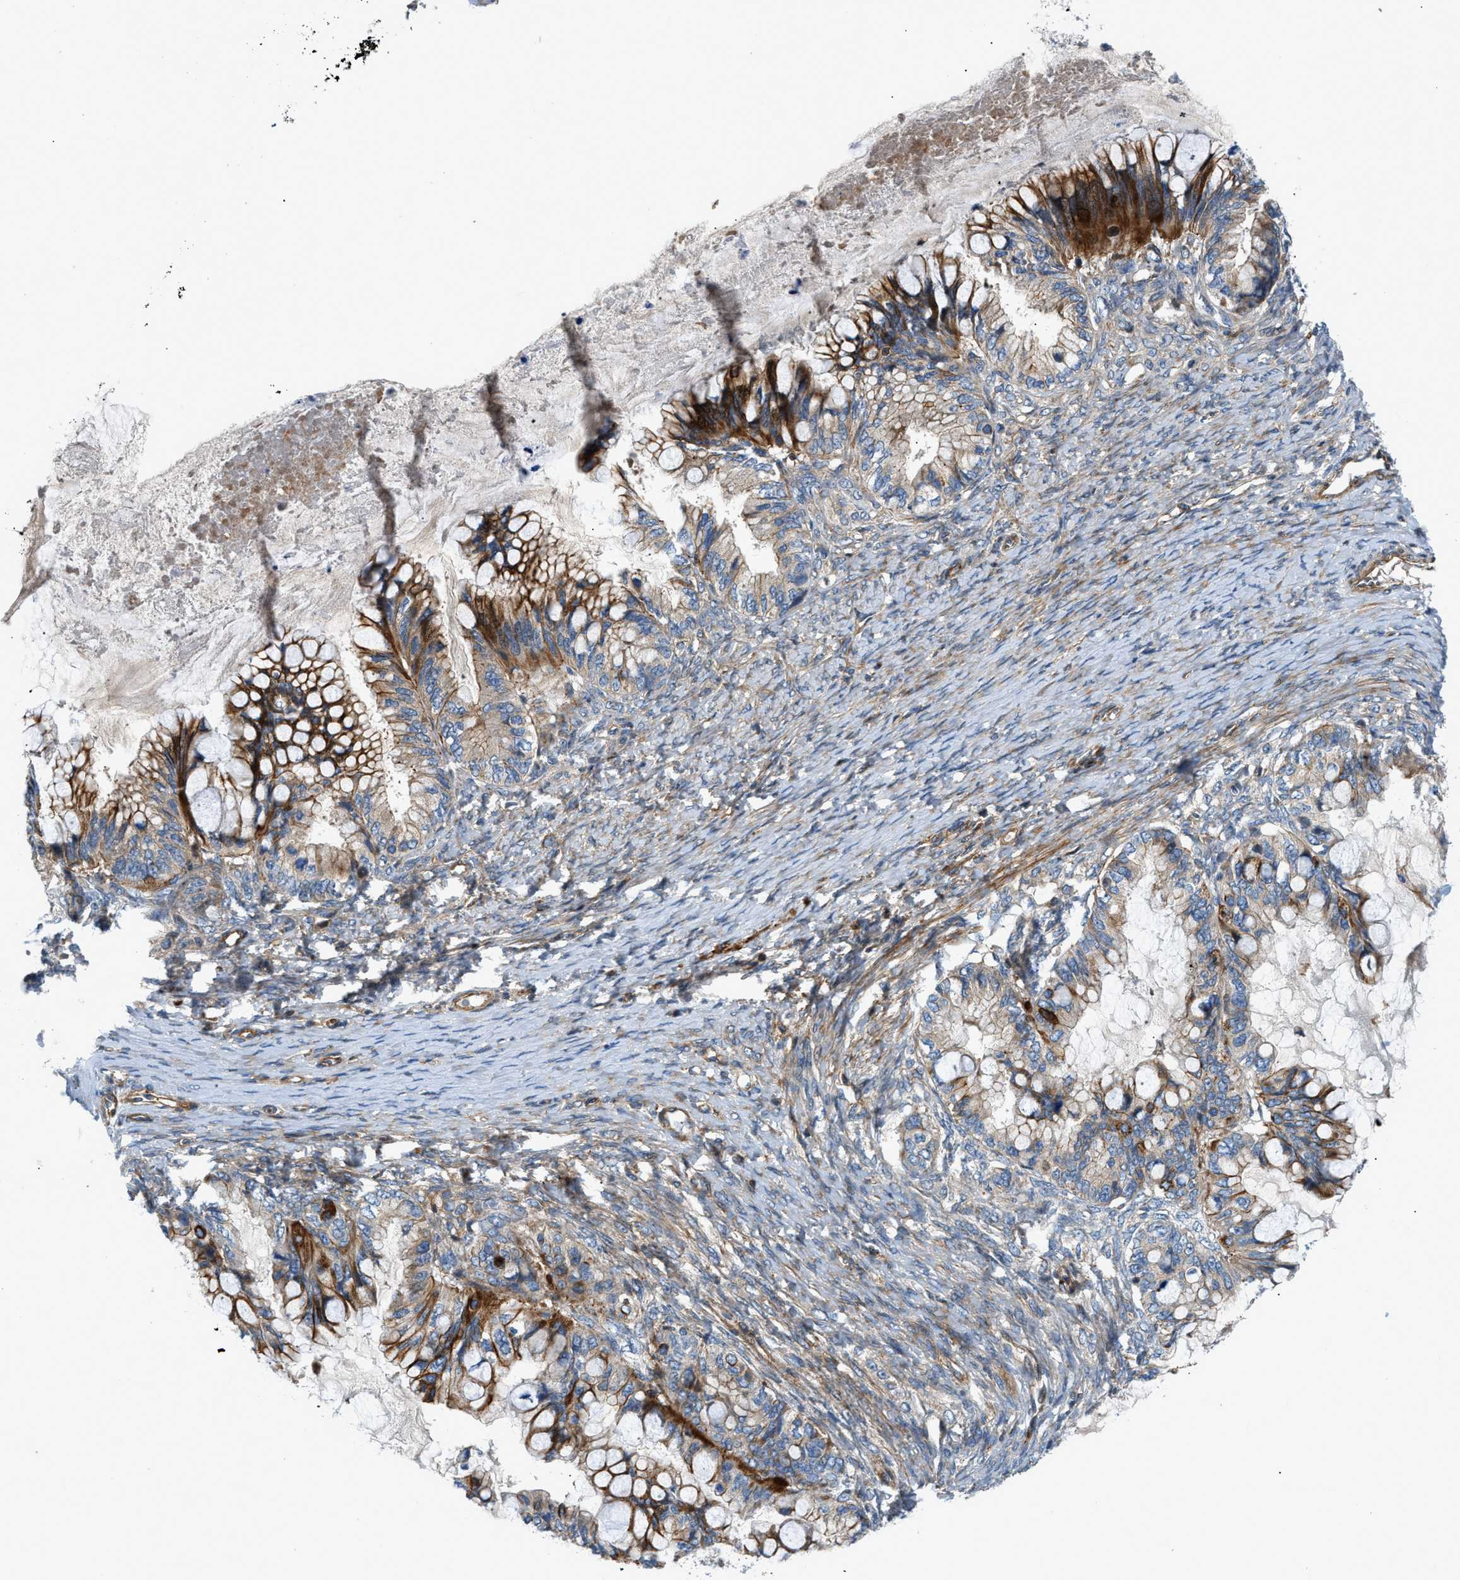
{"staining": {"intensity": "strong", "quantity": "25%-75%", "location": "cytoplasmic/membranous"}, "tissue": "ovarian cancer", "cell_type": "Tumor cells", "image_type": "cancer", "snomed": [{"axis": "morphology", "description": "Cystadenocarcinoma, mucinous, NOS"}, {"axis": "topography", "description": "Ovary"}], "caption": "This is a micrograph of immunohistochemistry (IHC) staining of ovarian cancer, which shows strong positivity in the cytoplasmic/membranous of tumor cells.", "gene": "DHODH", "patient": {"sex": "female", "age": 80}}